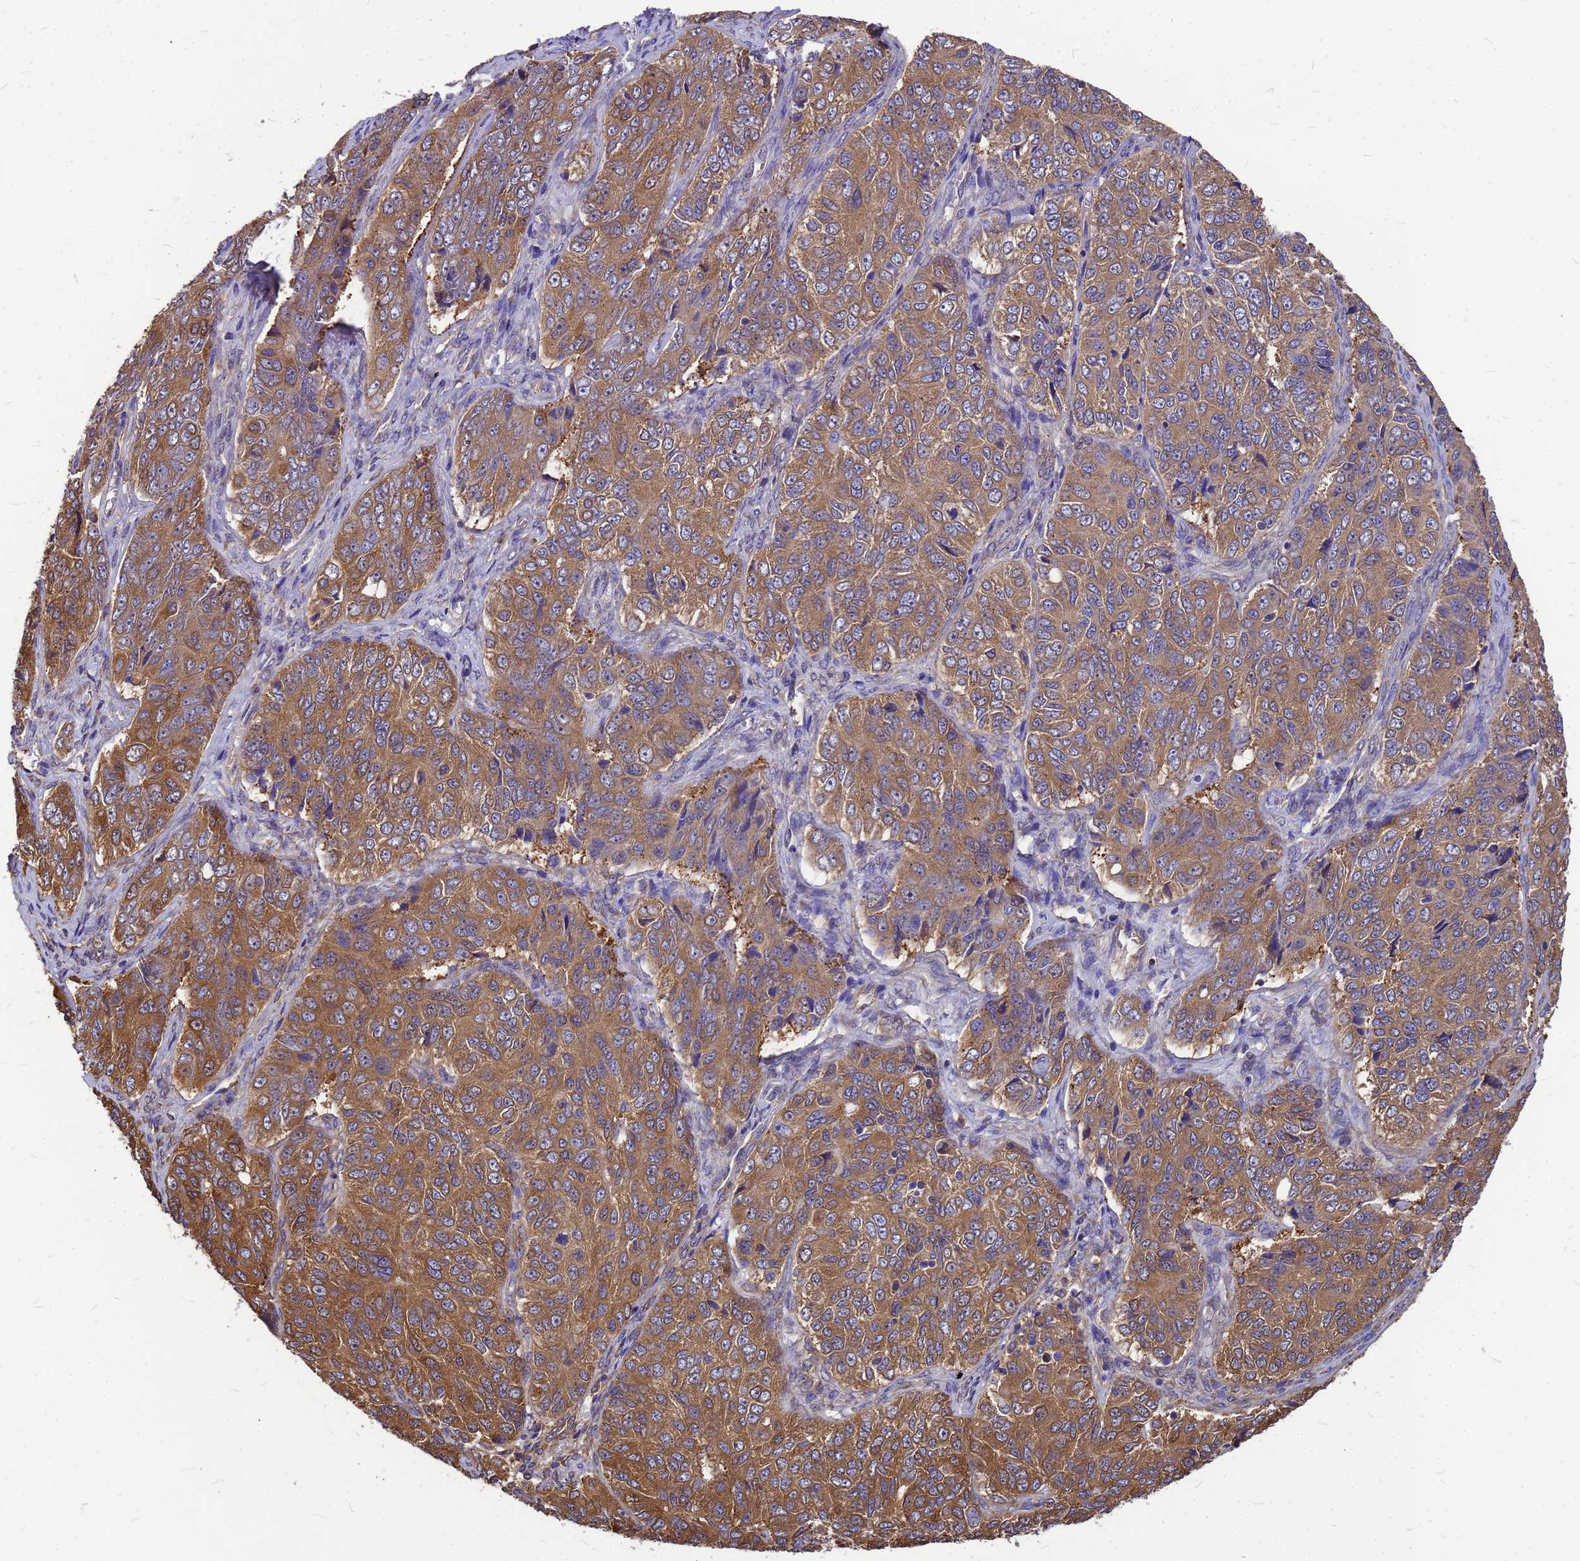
{"staining": {"intensity": "moderate", "quantity": ">75%", "location": "cytoplasmic/membranous"}, "tissue": "ovarian cancer", "cell_type": "Tumor cells", "image_type": "cancer", "snomed": [{"axis": "morphology", "description": "Carcinoma, endometroid"}, {"axis": "topography", "description": "Ovary"}], "caption": "Ovarian endometroid carcinoma stained for a protein (brown) shows moderate cytoplasmic/membranous positive staining in approximately >75% of tumor cells.", "gene": "GID4", "patient": {"sex": "female", "age": 51}}